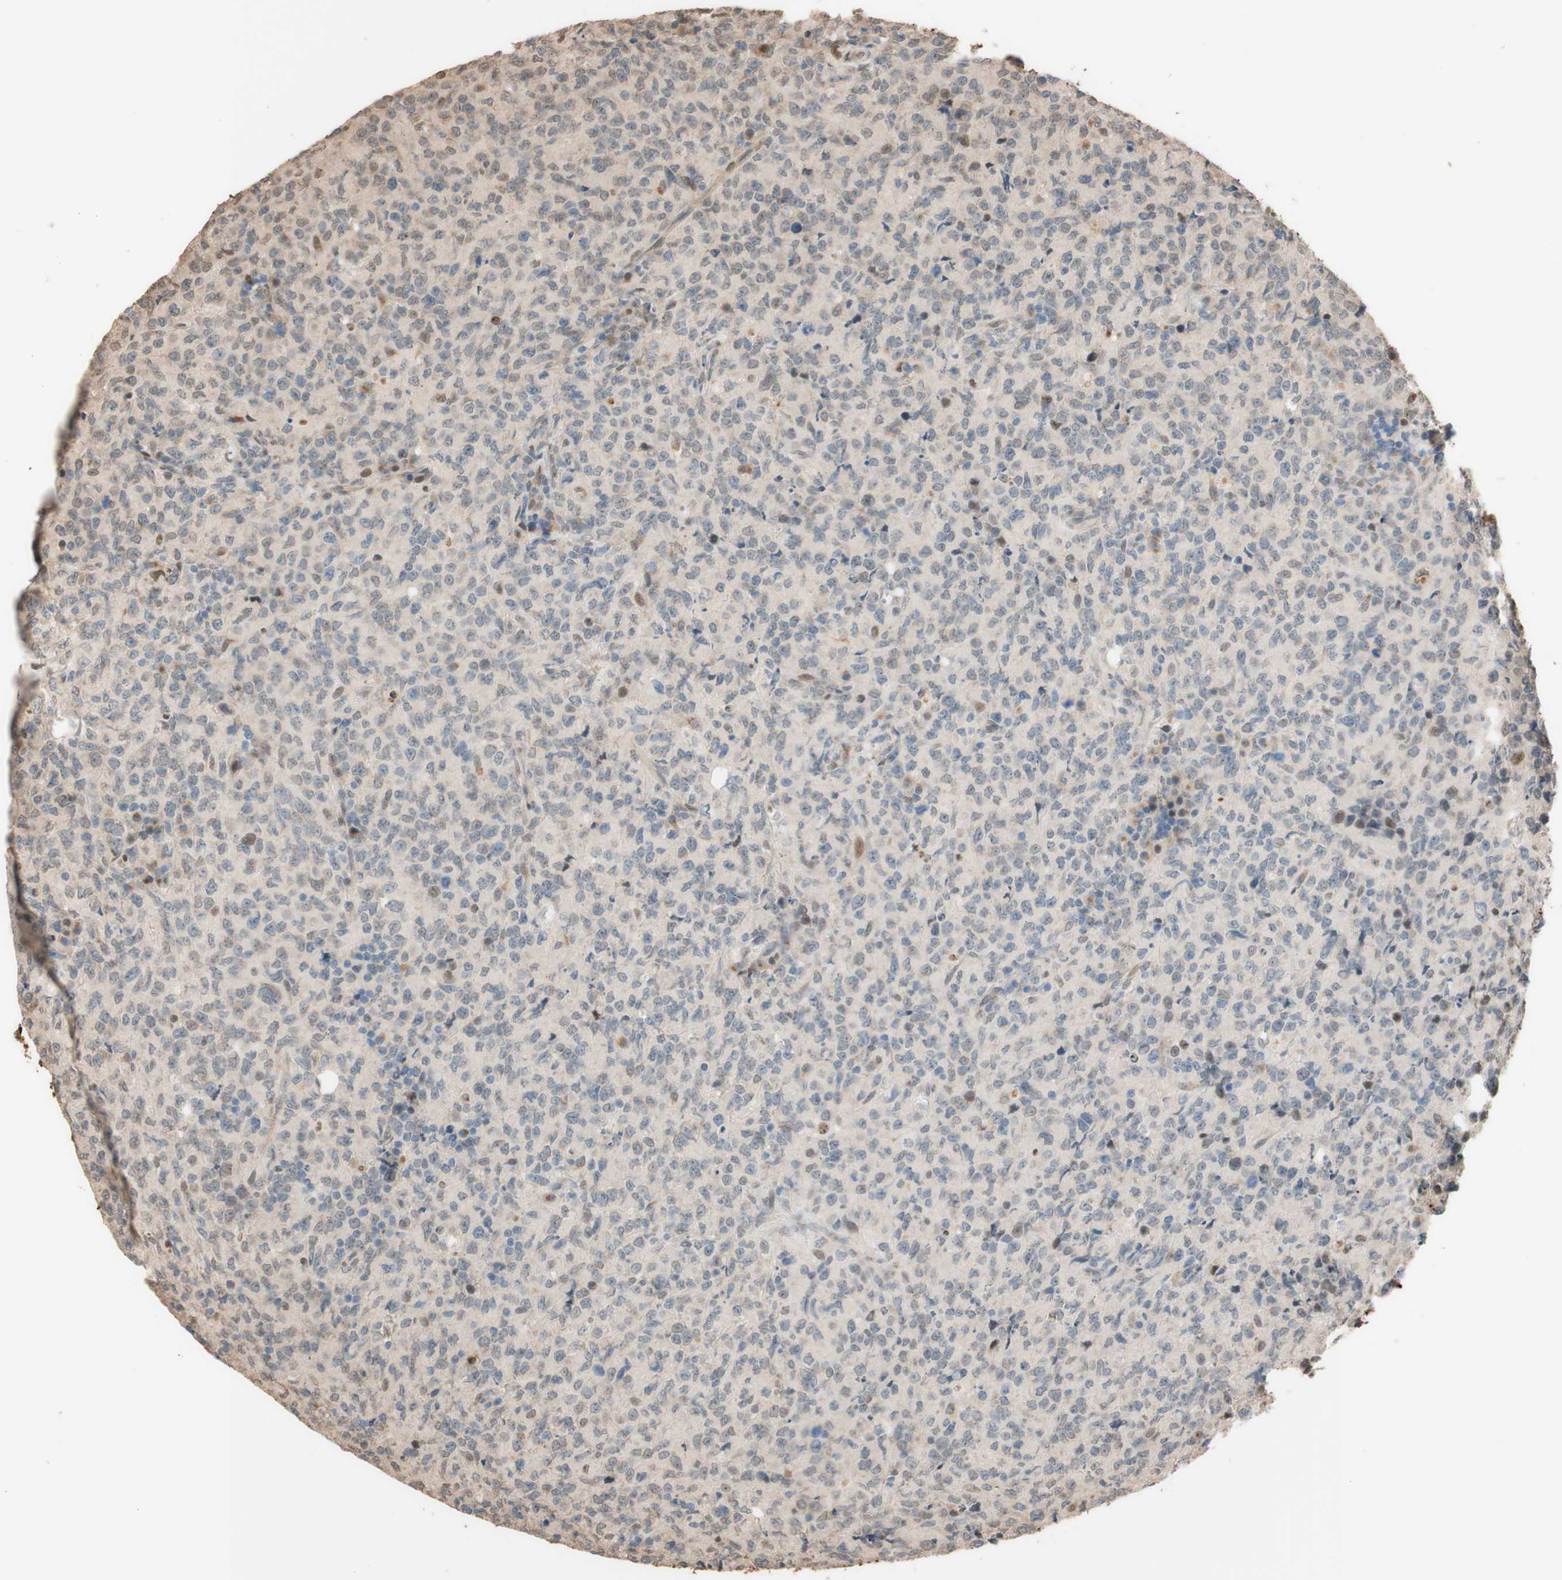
{"staining": {"intensity": "negative", "quantity": "none", "location": "none"}, "tissue": "lymphoma", "cell_type": "Tumor cells", "image_type": "cancer", "snomed": [{"axis": "morphology", "description": "Malignant lymphoma, non-Hodgkin's type, High grade"}, {"axis": "topography", "description": "Tonsil"}], "caption": "Tumor cells are negative for brown protein staining in malignant lymphoma, non-Hodgkin's type (high-grade). Brightfield microscopy of immunohistochemistry (IHC) stained with DAB (brown) and hematoxylin (blue), captured at high magnification.", "gene": "CCNC", "patient": {"sex": "female", "age": 36}}